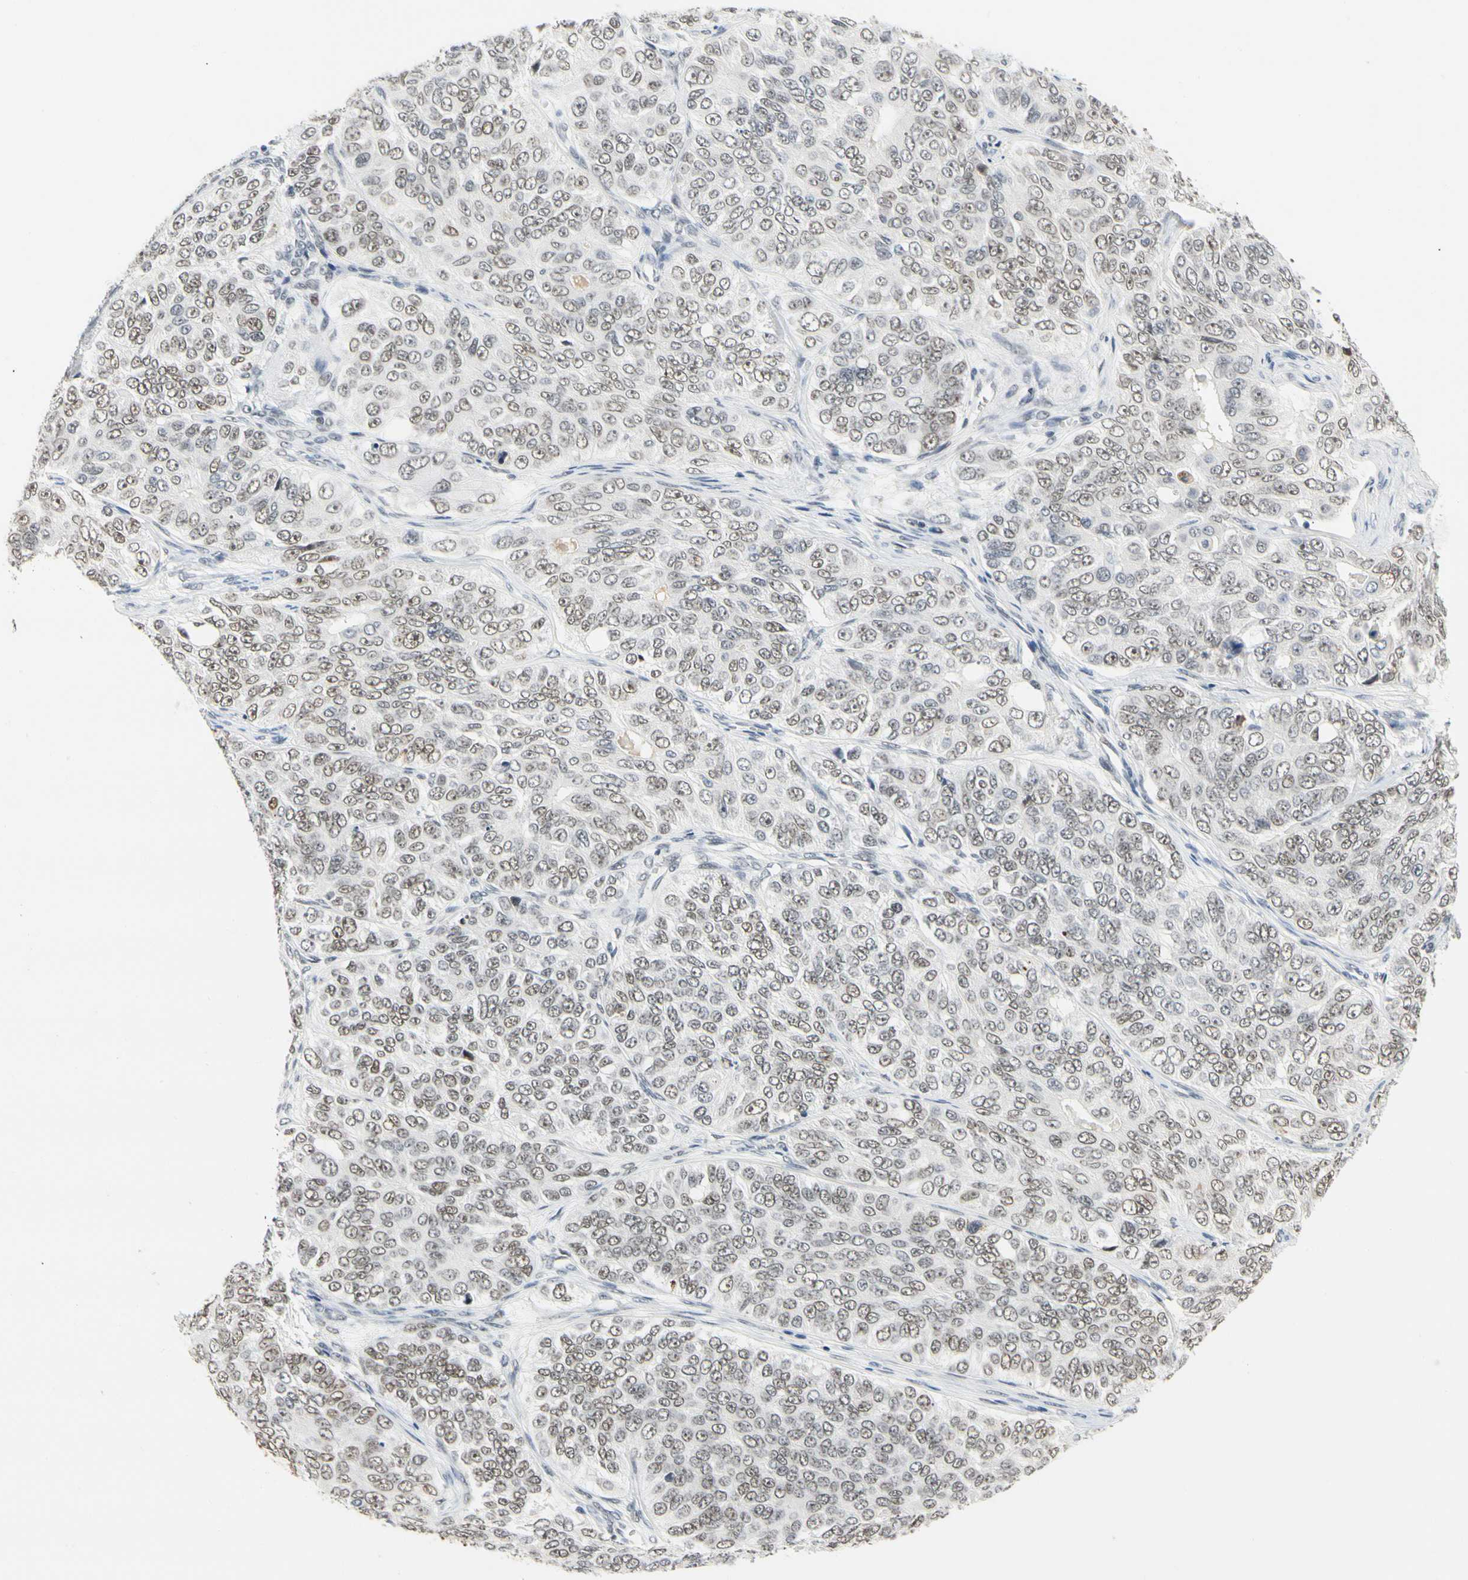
{"staining": {"intensity": "weak", "quantity": ">75%", "location": "nuclear"}, "tissue": "ovarian cancer", "cell_type": "Tumor cells", "image_type": "cancer", "snomed": [{"axis": "morphology", "description": "Carcinoma, endometroid"}, {"axis": "topography", "description": "Ovary"}], "caption": "An immunohistochemistry (IHC) micrograph of neoplastic tissue is shown. Protein staining in brown highlights weak nuclear positivity in endometroid carcinoma (ovarian) within tumor cells.", "gene": "ZSCAN16", "patient": {"sex": "female", "age": 51}}